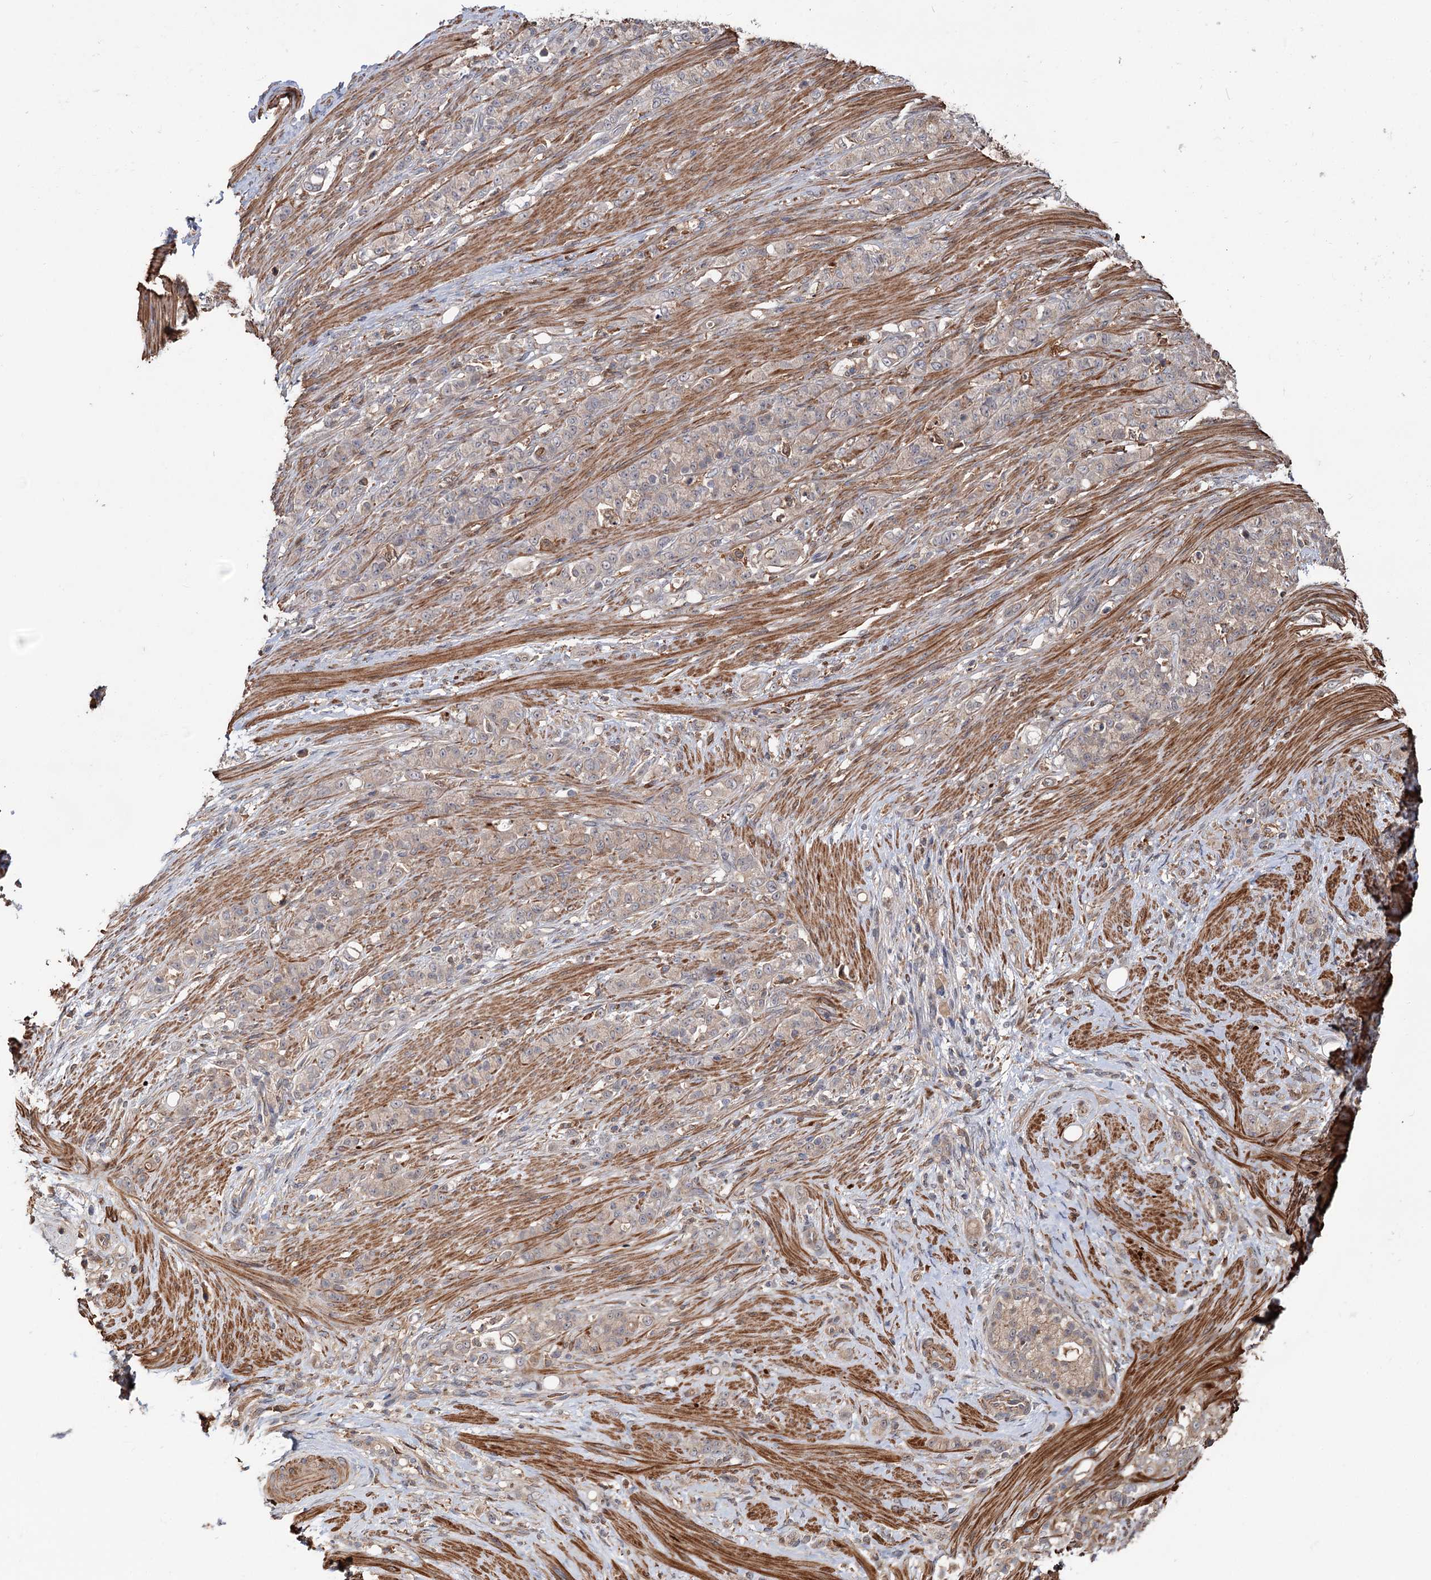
{"staining": {"intensity": "weak", "quantity": "25%-75%", "location": "cytoplasmic/membranous"}, "tissue": "stomach cancer", "cell_type": "Tumor cells", "image_type": "cancer", "snomed": [{"axis": "morphology", "description": "Adenocarcinoma, NOS"}, {"axis": "topography", "description": "Stomach"}], "caption": "Tumor cells exhibit low levels of weak cytoplasmic/membranous staining in about 25%-75% of cells in stomach cancer (adenocarcinoma). The protein of interest is stained brown, and the nuclei are stained in blue (DAB (3,3'-diaminobenzidine) IHC with brightfield microscopy, high magnification).", "gene": "GRIP1", "patient": {"sex": "female", "age": 79}}